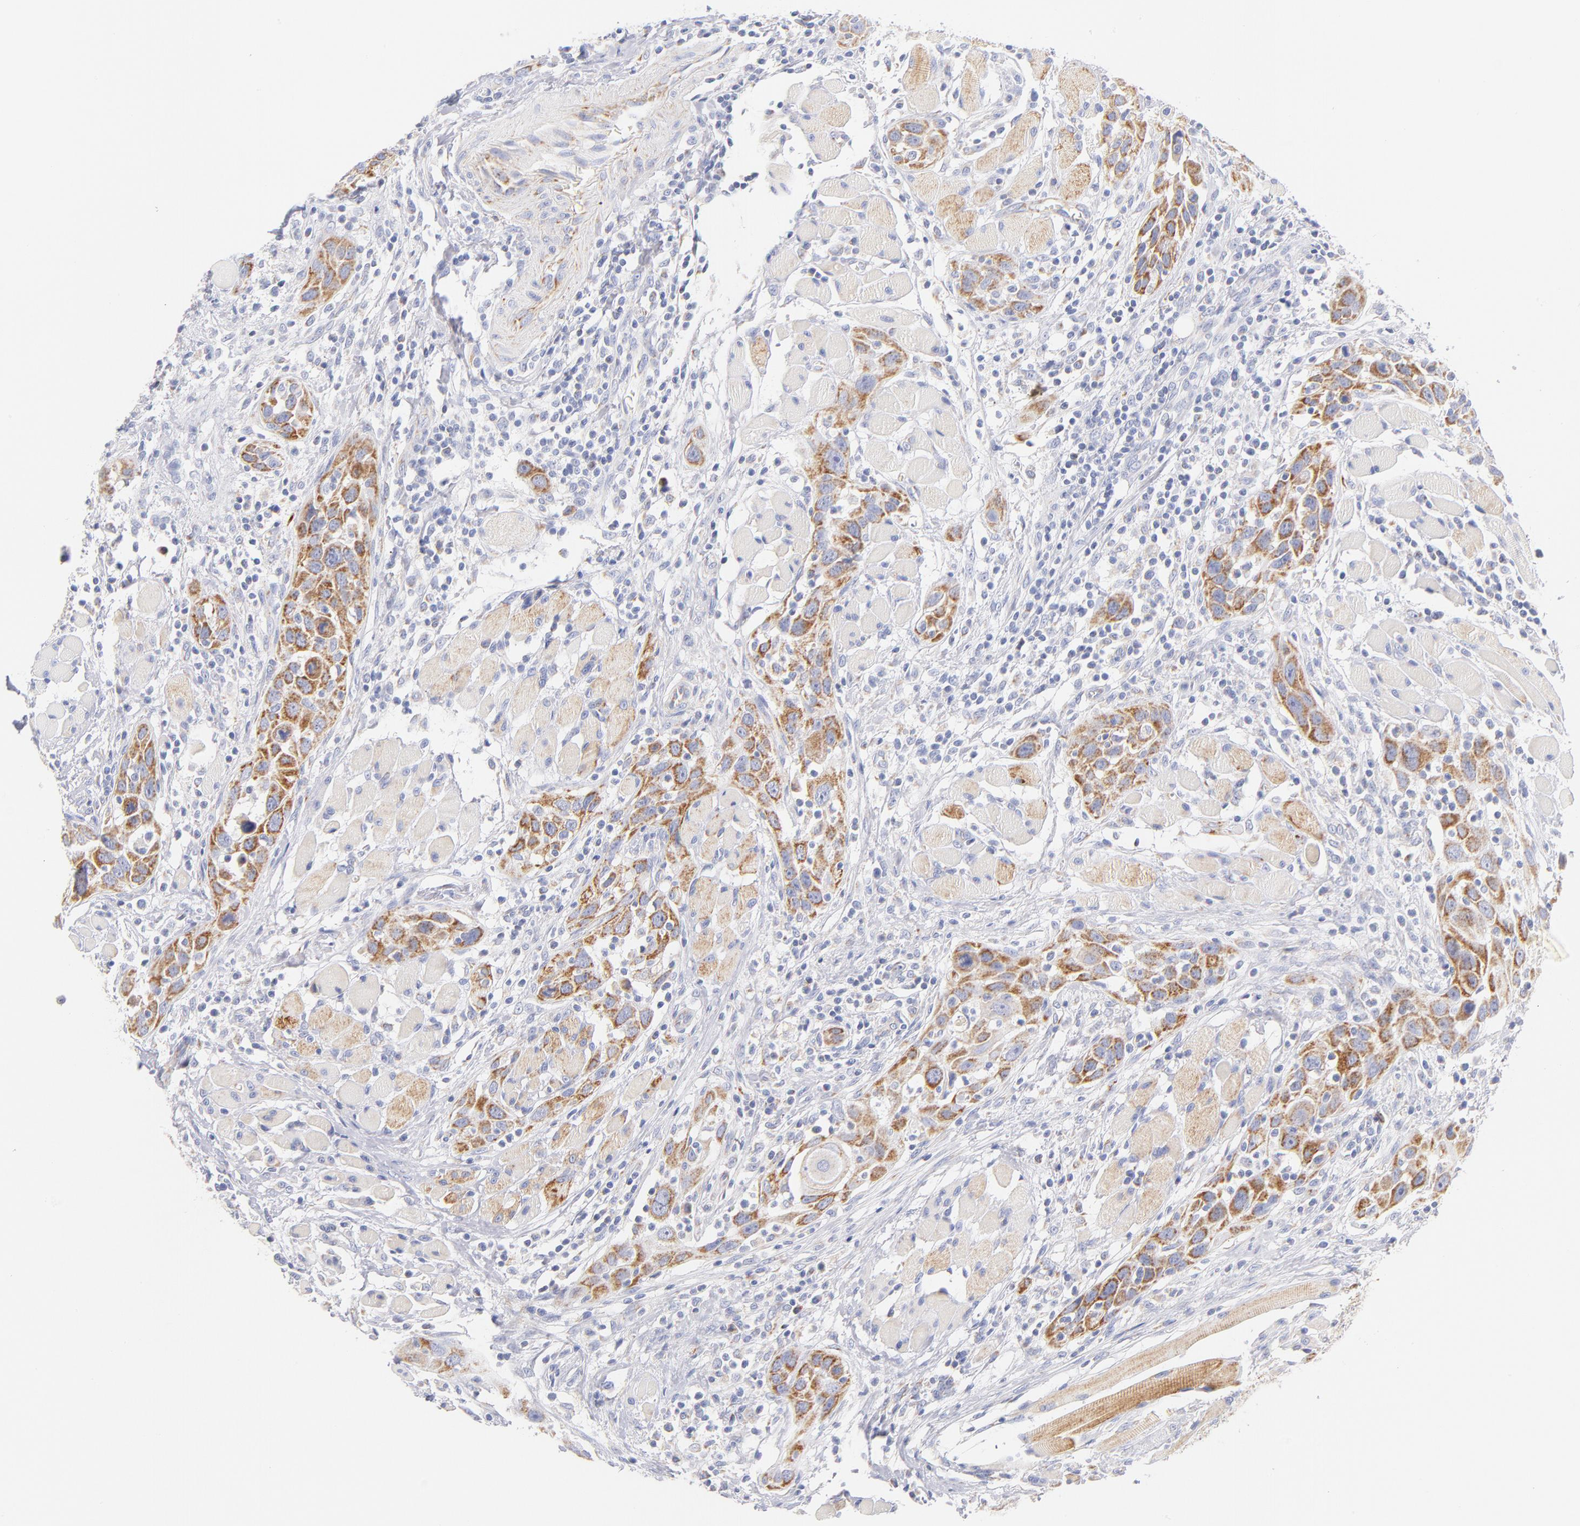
{"staining": {"intensity": "moderate", "quantity": ">75%", "location": "cytoplasmic/membranous"}, "tissue": "head and neck cancer", "cell_type": "Tumor cells", "image_type": "cancer", "snomed": [{"axis": "morphology", "description": "Squamous cell carcinoma, NOS"}, {"axis": "topography", "description": "Oral tissue"}, {"axis": "topography", "description": "Head-Neck"}], "caption": "Protein expression analysis of head and neck cancer (squamous cell carcinoma) demonstrates moderate cytoplasmic/membranous staining in about >75% of tumor cells. The staining is performed using DAB (3,3'-diaminobenzidine) brown chromogen to label protein expression. The nuclei are counter-stained blue using hematoxylin.", "gene": "AIFM1", "patient": {"sex": "female", "age": 50}}